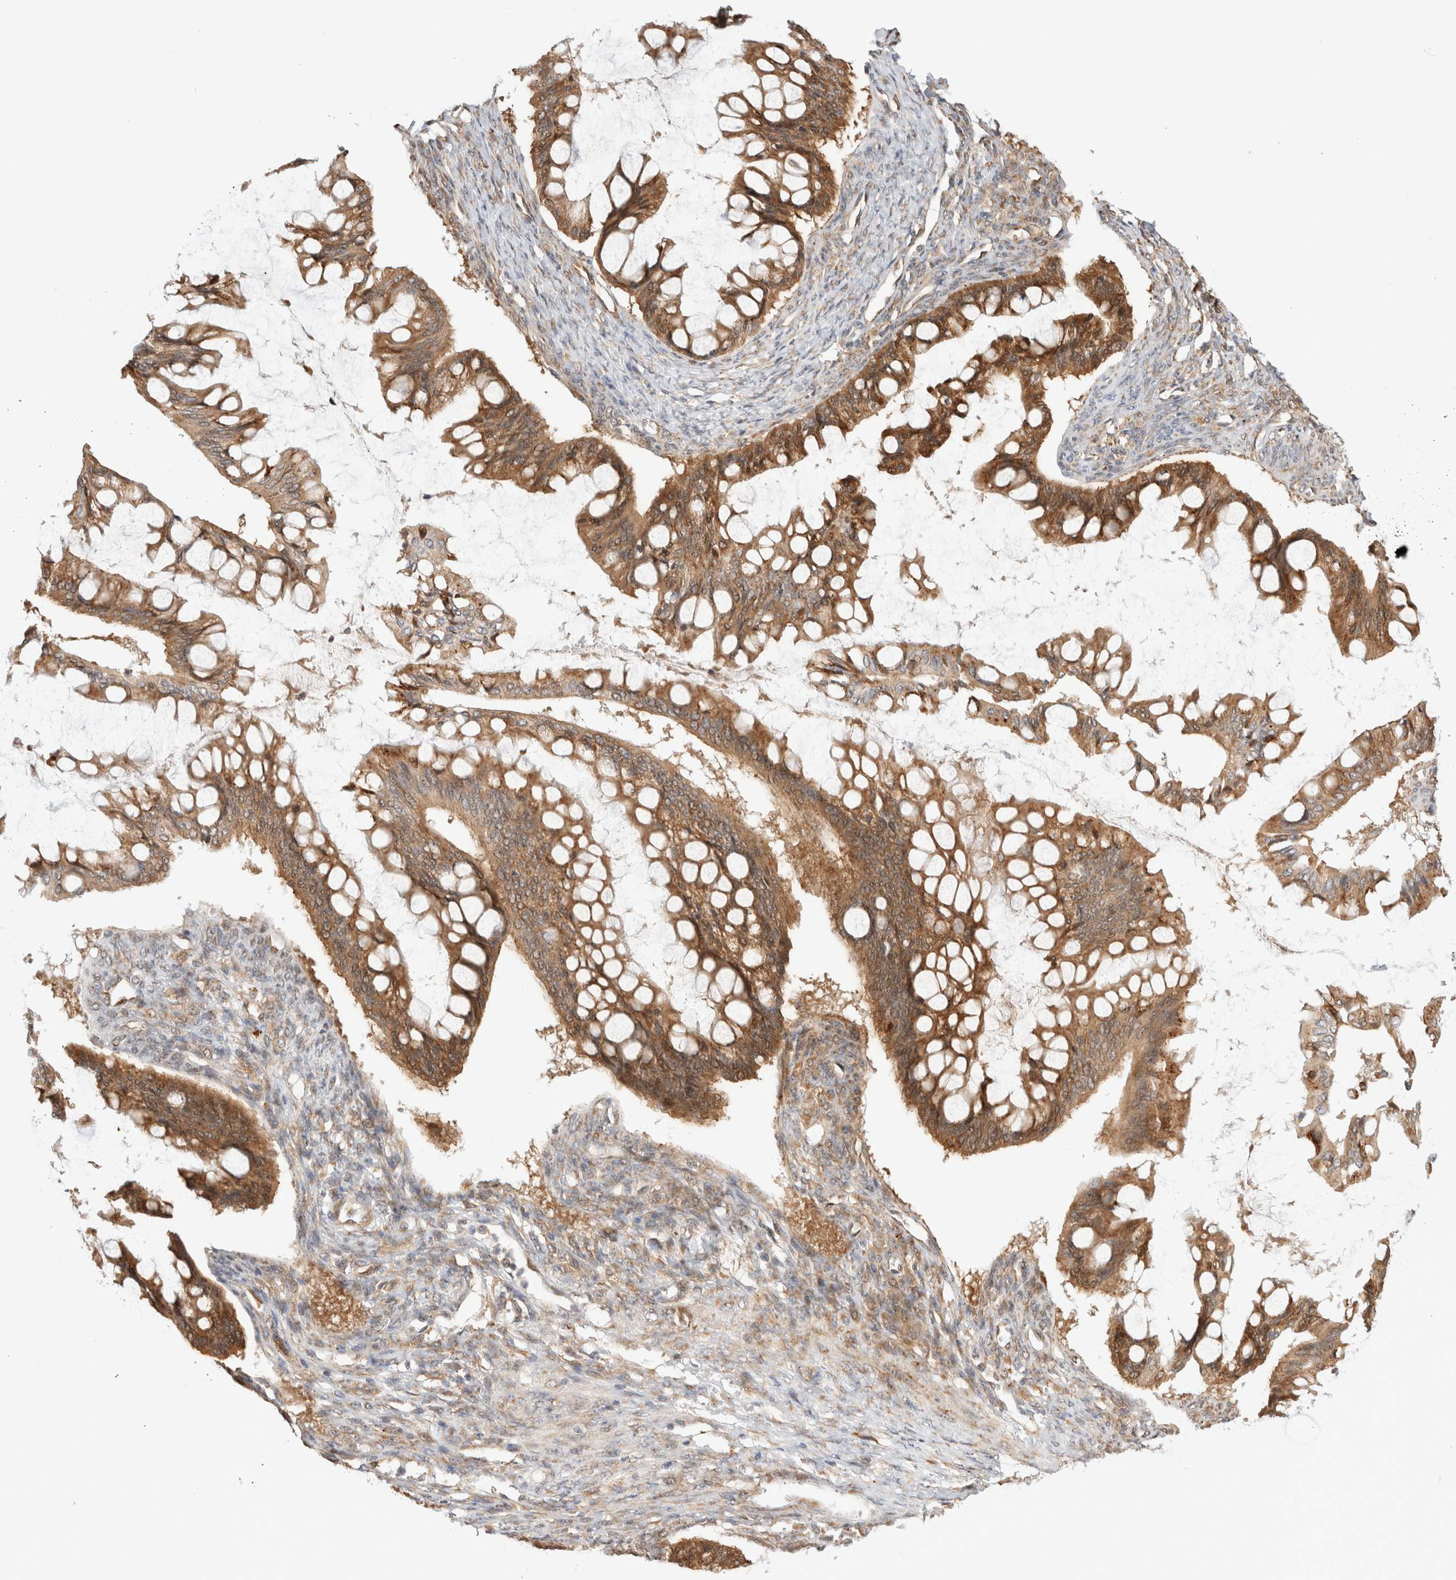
{"staining": {"intensity": "moderate", "quantity": ">75%", "location": "cytoplasmic/membranous"}, "tissue": "ovarian cancer", "cell_type": "Tumor cells", "image_type": "cancer", "snomed": [{"axis": "morphology", "description": "Cystadenocarcinoma, mucinous, NOS"}, {"axis": "topography", "description": "Ovary"}], "caption": "This histopathology image reveals IHC staining of human ovarian mucinous cystadenocarcinoma, with medium moderate cytoplasmic/membranous staining in approximately >75% of tumor cells.", "gene": "ACTL9", "patient": {"sex": "female", "age": 73}}